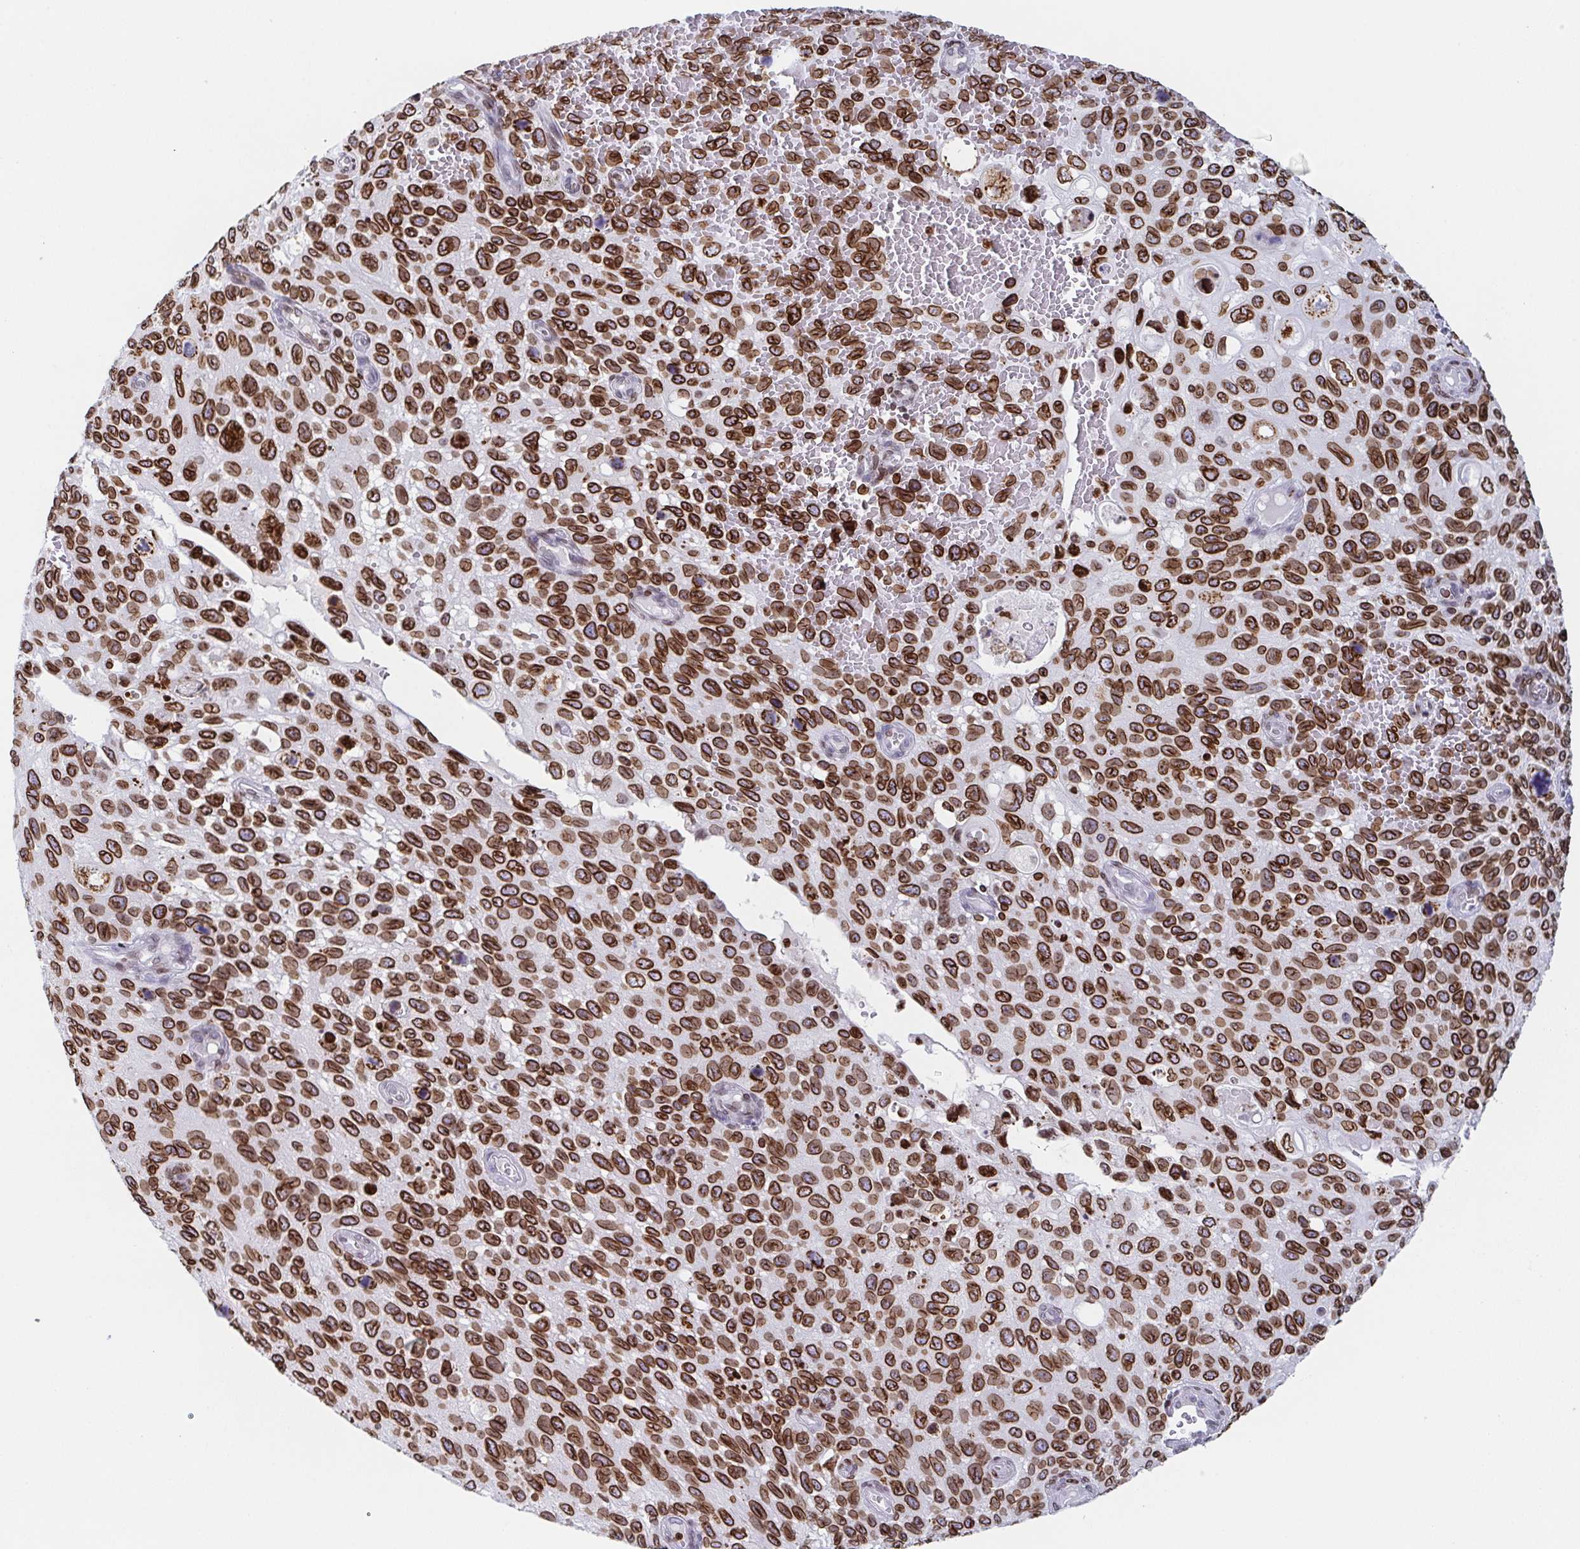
{"staining": {"intensity": "strong", "quantity": ">75%", "location": "cytoplasmic/membranous,nuclear"}, "tissue": "cervical cancer", "cell_type": "Tumor cells", "image_type": "cancer", "snomed": [{"axis": "morphology", "description": "Squamous cell carcinoma, NOS"}, {"axis": "topography", "description": "Cervix"}], "caption": "Strong cytoplasmic/membranous and nuclear protein positivity is seen in approximately >75% of tumor cells in cervical cancer (squamous cell carcinoma).", "gene": "BTBD7", "patient": {"sex": "female", "age": 70}}